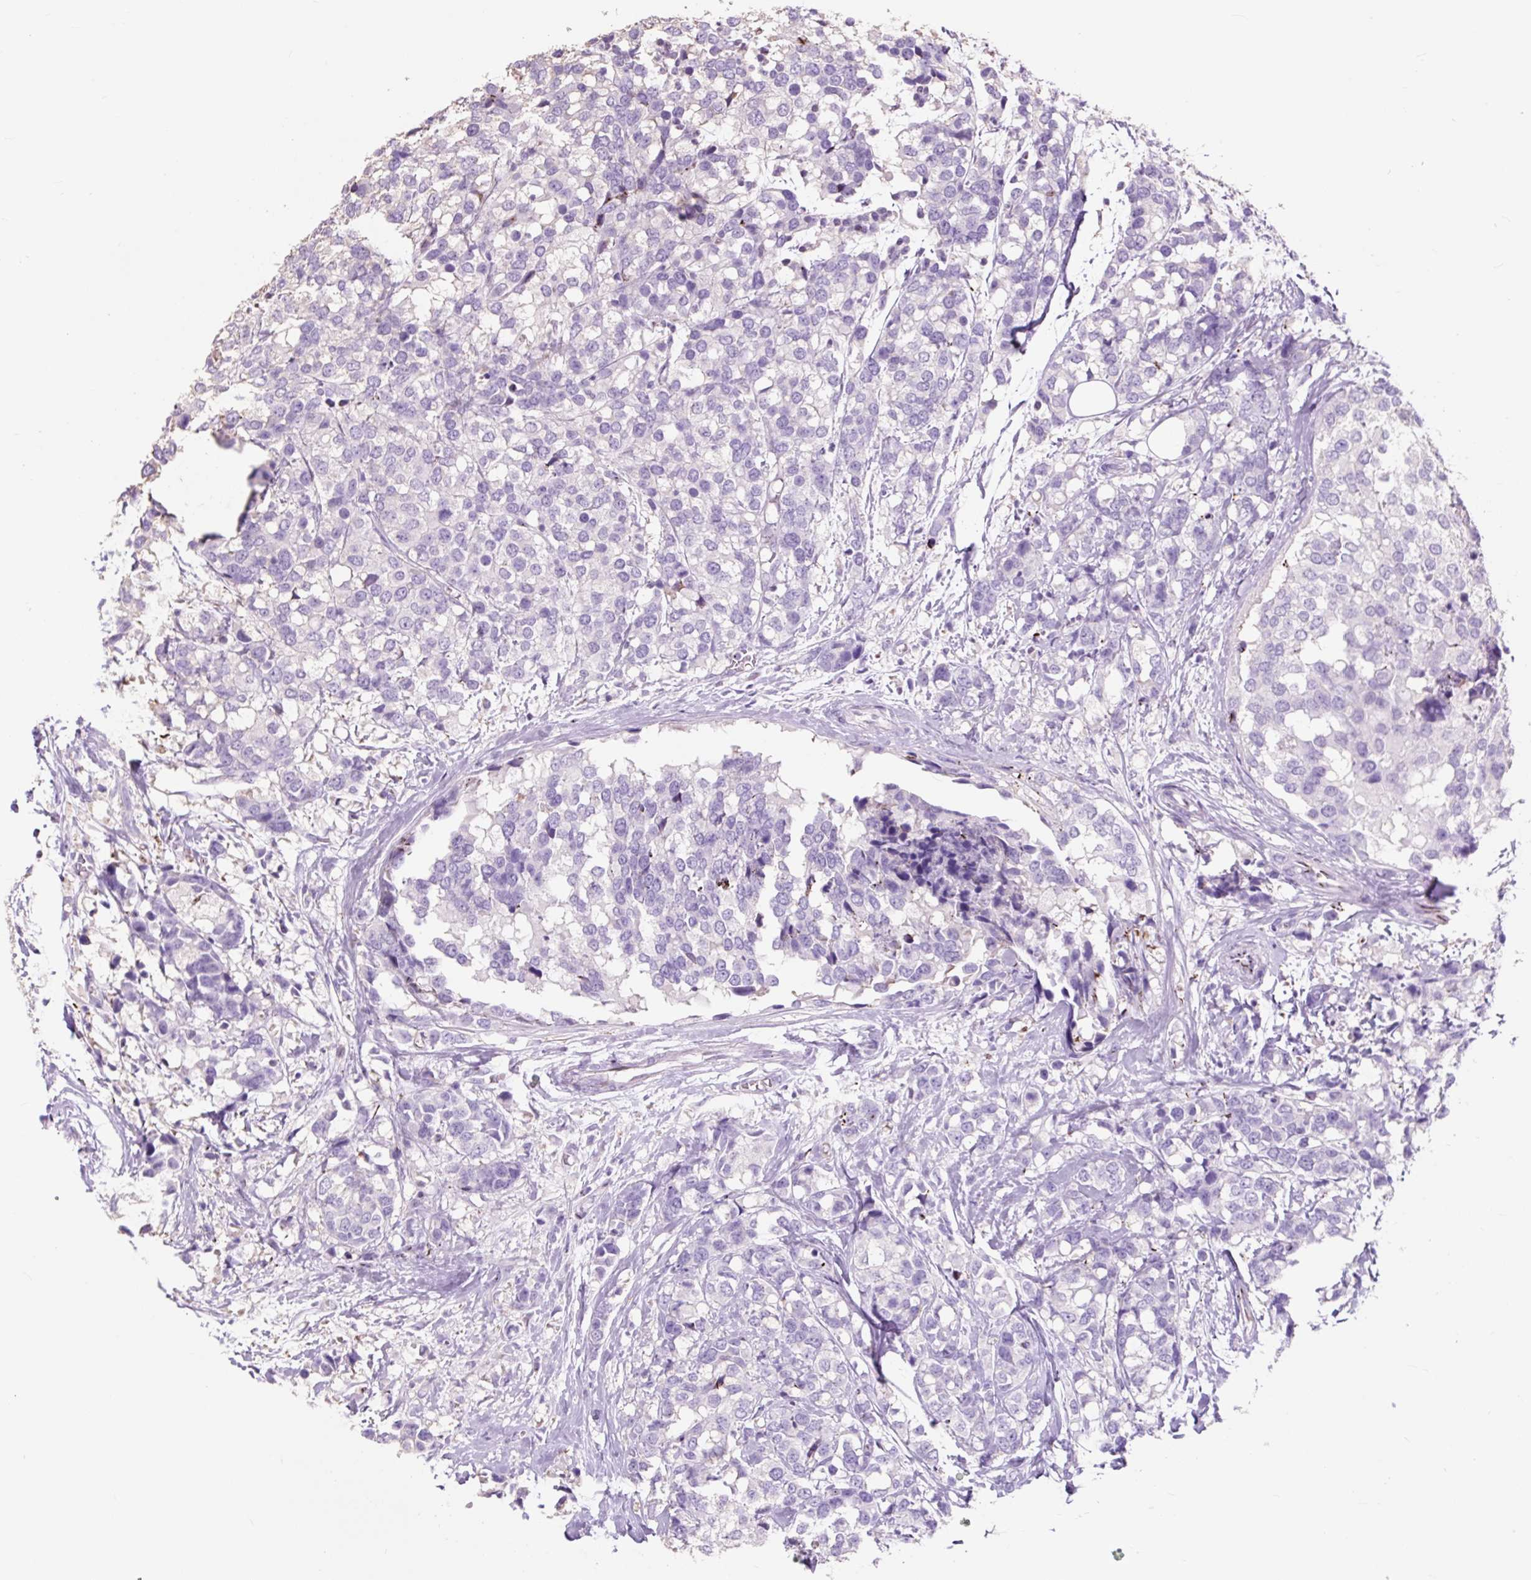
{"staining": {"intensity": "negative", "quantity": "none", "location": "none"}, "tissue": "breast cancer", "cell_type": "Tumor cells", "image_type": "cancer", "snomed": [{"axis": "morphology", "description": "Lobular carcinoma"}, {"axis": "topography", "description": "Breast"}], "caption": "This is a micrograph of immunohistochemistry (IHC) staining of breast cancer (lobular carcinoma), which shows no expression in tumor cells.", "gene": "OR10A7", "patient": {"sex": "female", "age": 59}}